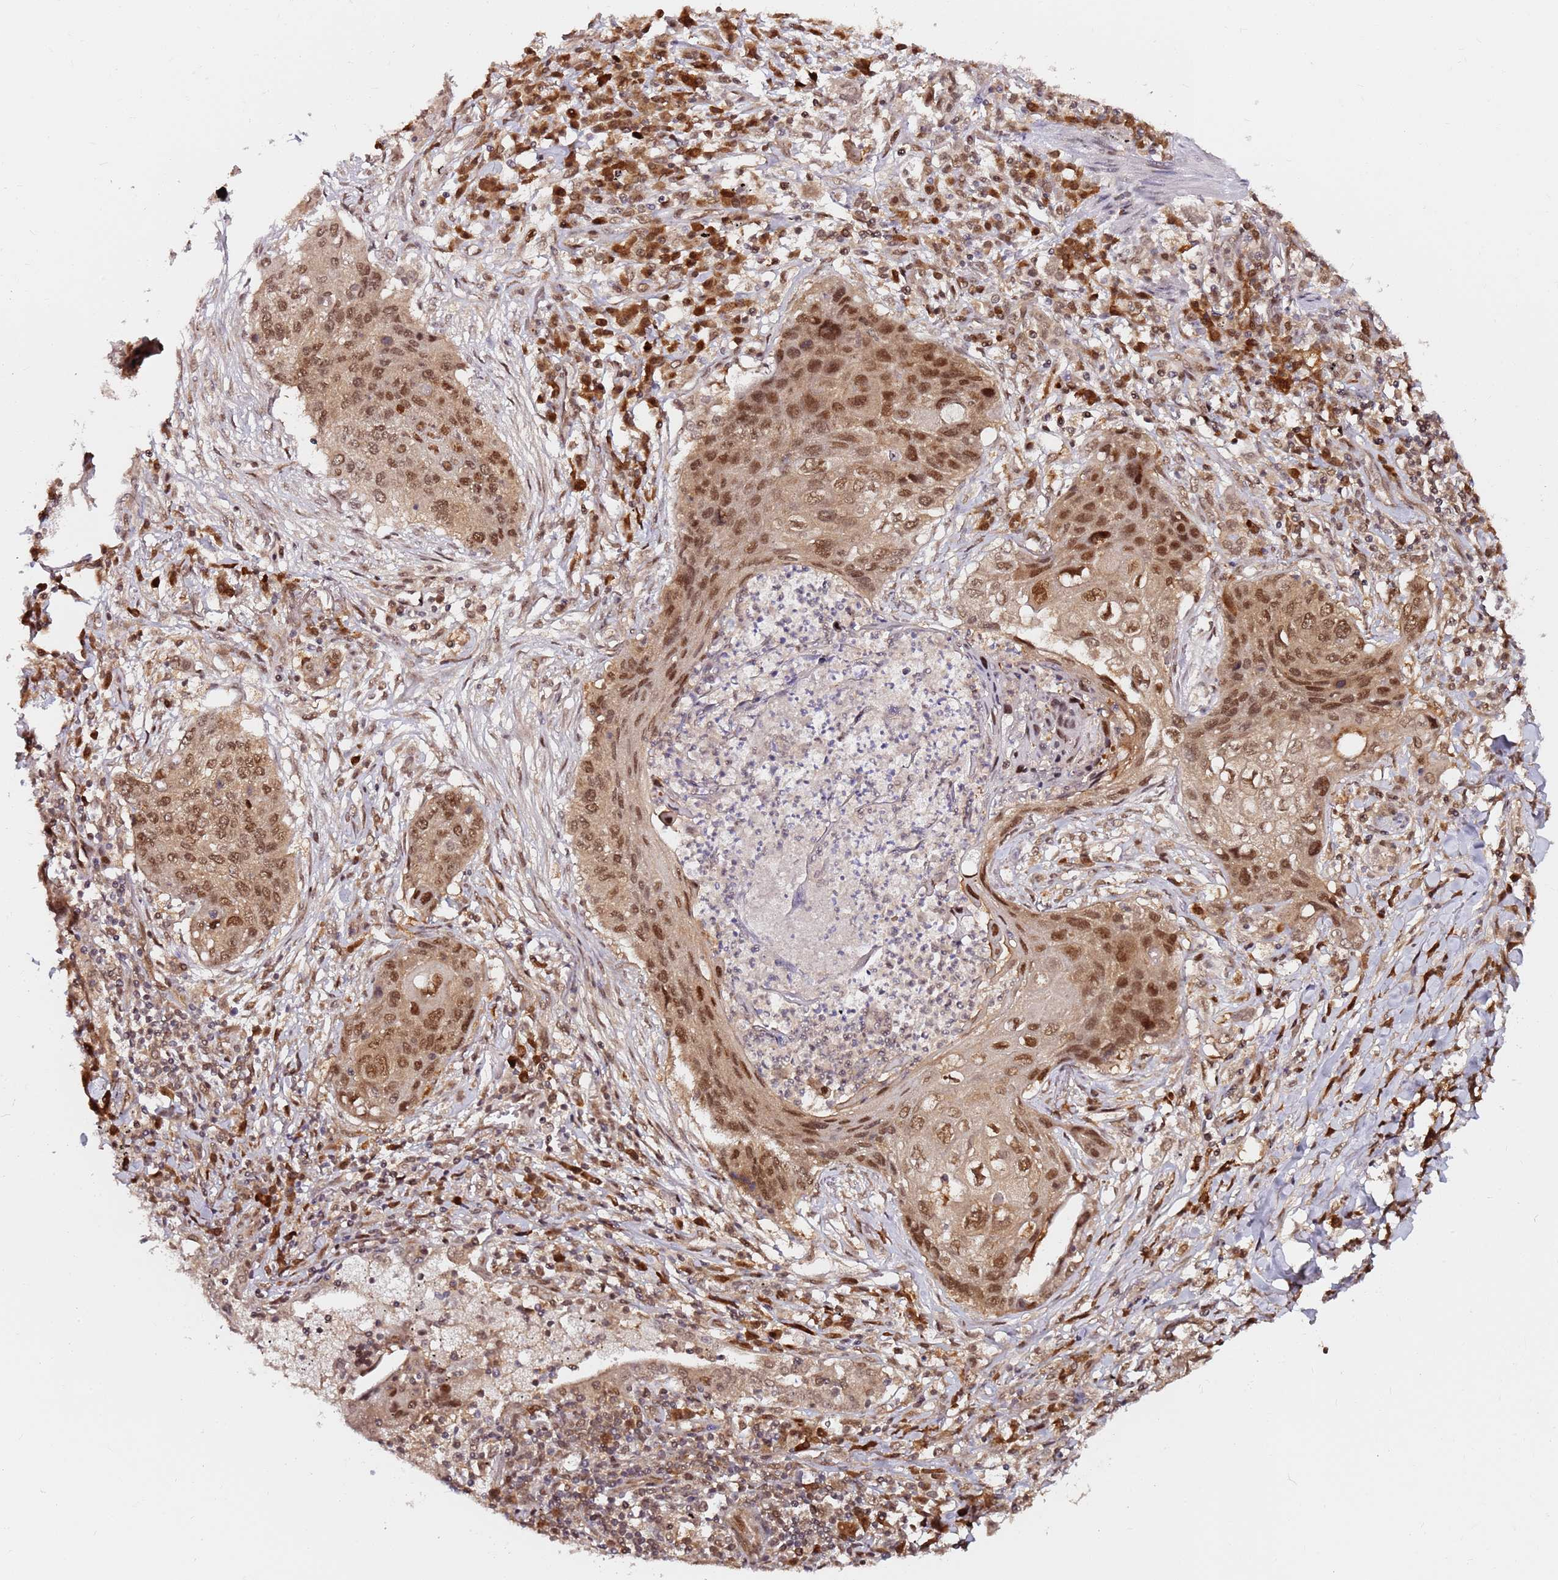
{"staining": {"intensity": "moderate", "quantity": ">75%", "location": "cytoplasmic/membranous,nuclear"}, "tissue": "lung cancer", "cell_type": "Tumor cells", "image_type": "cancer", "snomed": [{"axis": "morphology", "description": "Squamous cell carcinoma, NOS"}, {"axis": "topography", "description": "Lung"}], "caption": "Protein expression analysis of human lung cancer reveals moderate cytoplasmic/membranous and nuclear expression in about >75% of tumor cells.", "gene": "RGS18", "patient": {"sex": "female", "age": 63}}